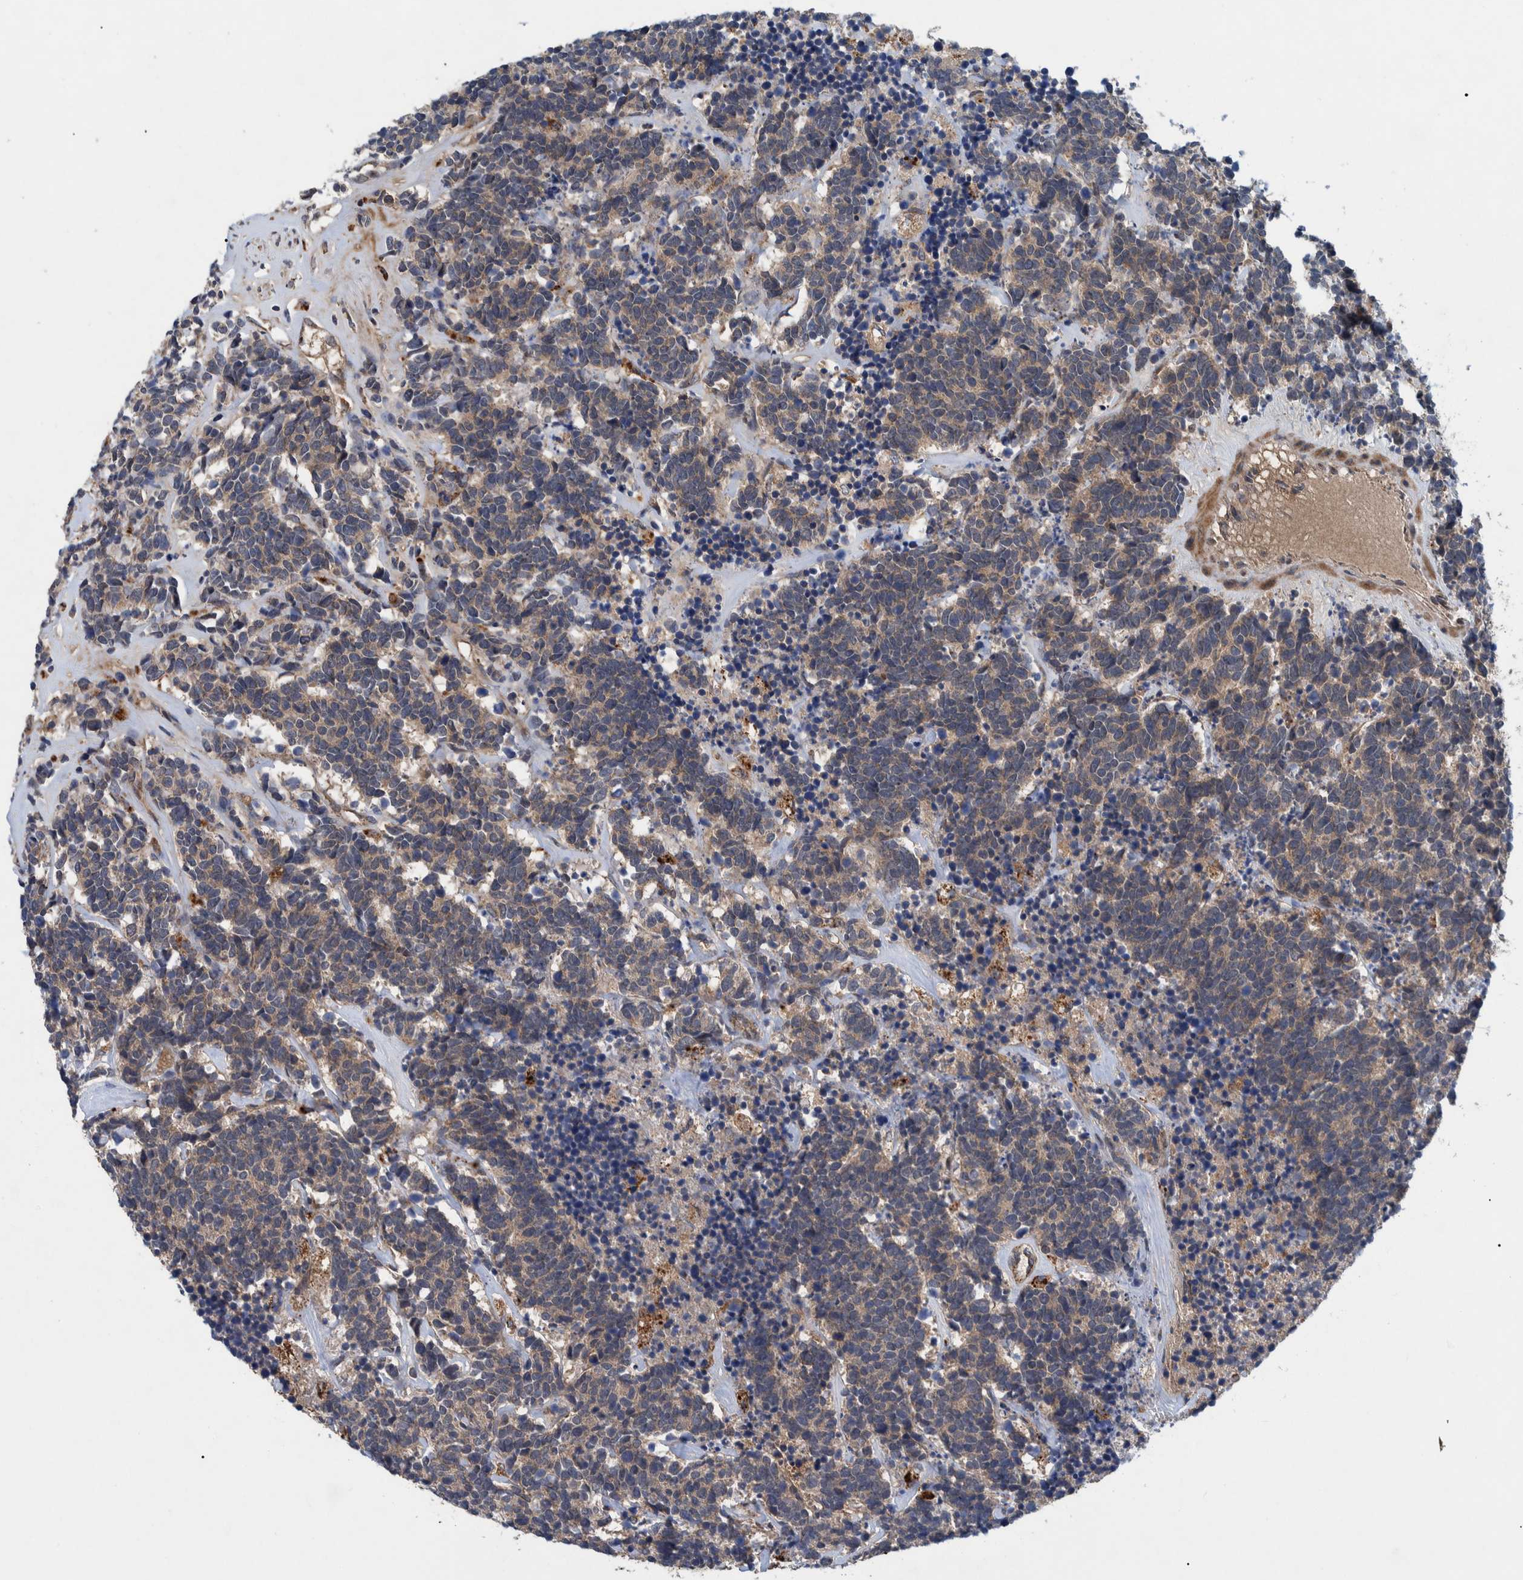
{"staining": {"intensity": "weak", "quantity": ">75%", "location": "cytoplasmic/membranous"}, "tissue": "carcinoid", "cell_type": "Tumor cells", "image_type": "cancer", "snomed": [{"axis": "morphology", "description": "Carcinoma, NOS"}, {"axis": "morphology", "description": "Carcinoid, malignant, NOS"}, {"axis": "topography", "description": "Urinary bladder"}], "caption": "This is an image of immunohistochemistry (IHC) staining of carcinoid (malignant), which shows weak staining in the cytoplasmic/membranous of tumor cells.", "gene": "ITIH3", "patient": {"sex": "male", "age": 57}}